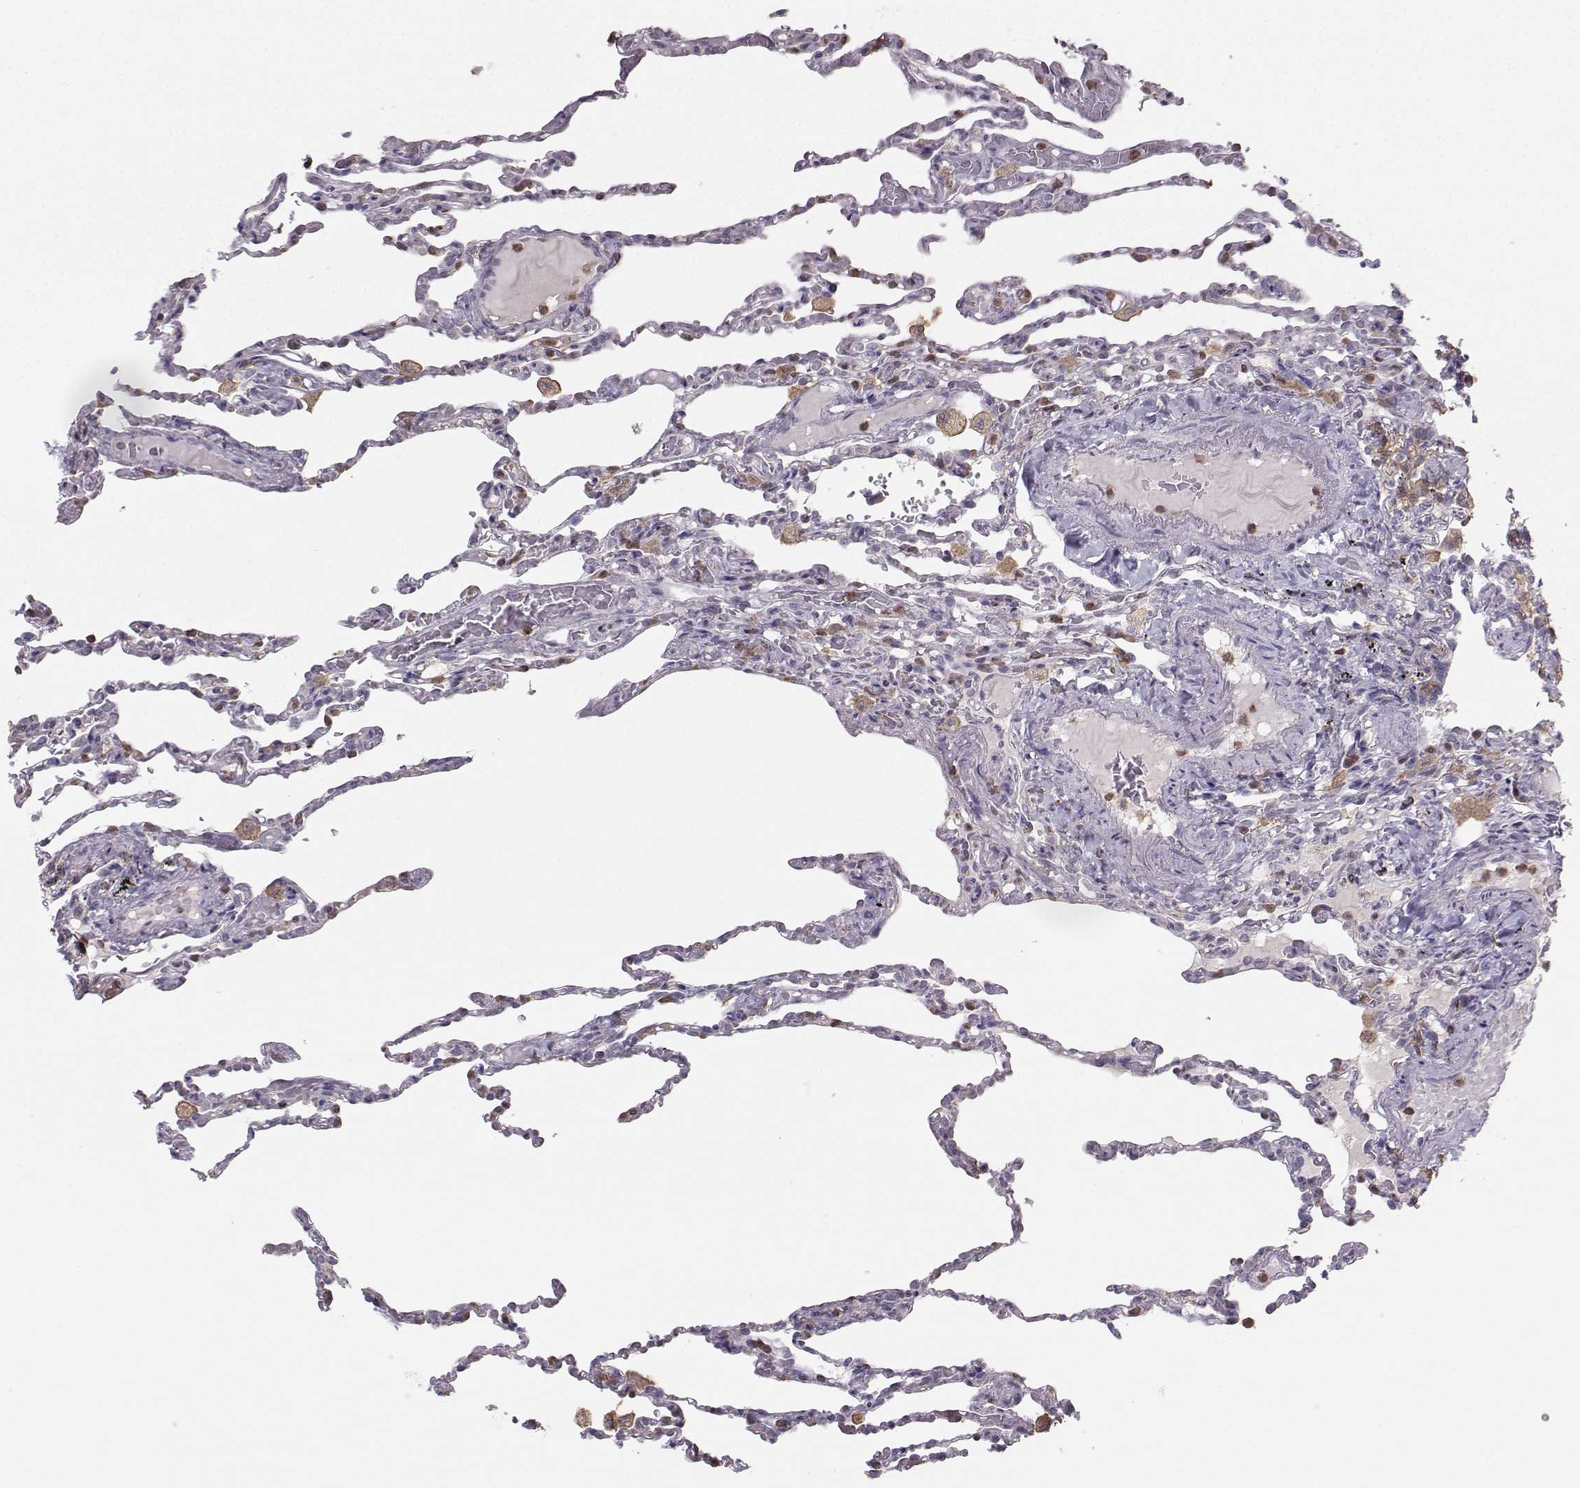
{"staining": {"intensity": "negative", "quantity": "none", "location": "none"}, "tissue": "lung", "cell_type": "Alveolar cells", "image_type": "normal", "snomed": [{"axis": "morphology", "description": "Normal tissue, NOS"}, {"axis": "topography", "description": "Lung"}], "caption": "The image exhibits no staining of alveolar cells in benign lung.", "gene": "ZBTB32", "patient": {"sex": "female", "age": 43}}